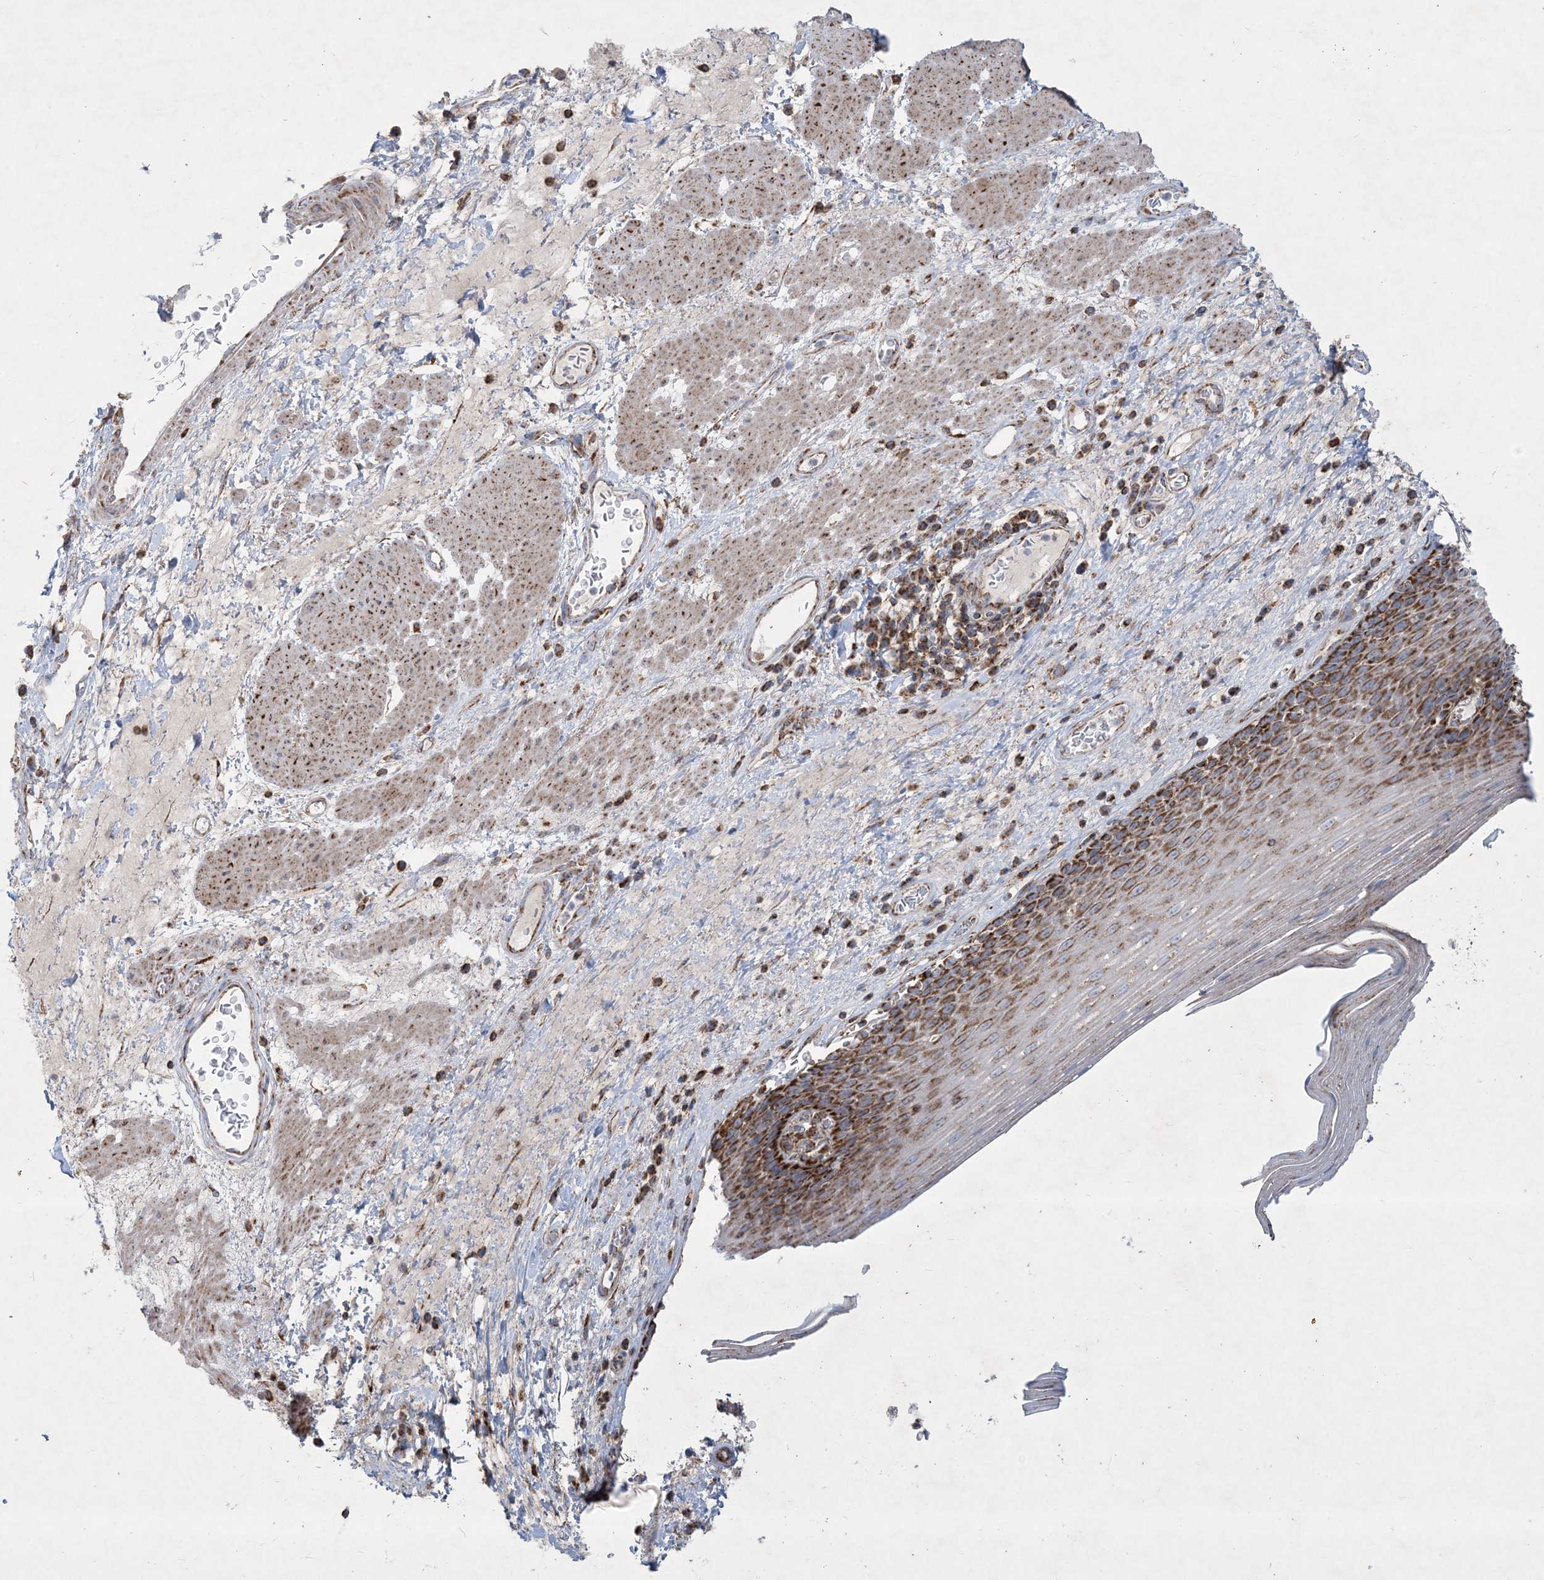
{"staining": {"intensity": "moderate", "quantity": ">75%", "location": "cytoplasmic/membranous"}, "tissue": "esophagus", "cell_type": "Squamous epithelial cells", "image_type": "normal", "snomed": [{"axis": "morphology", "description": "Normal tissue, NOS"}, {"axis": "topography", "description": "Esophagus"}], "caption": "IHC micrograph of normal esophagus: human esophagus stained using IHC demonstrates medium levels of moderate protein expression localized specifically in the cytoplasmic/membranous of squamous epithelial cells, appearing as a cytoplasmic/membranous brown color.", "gene": "BEND4", "patient": {"sex": "male", "age": 62}}